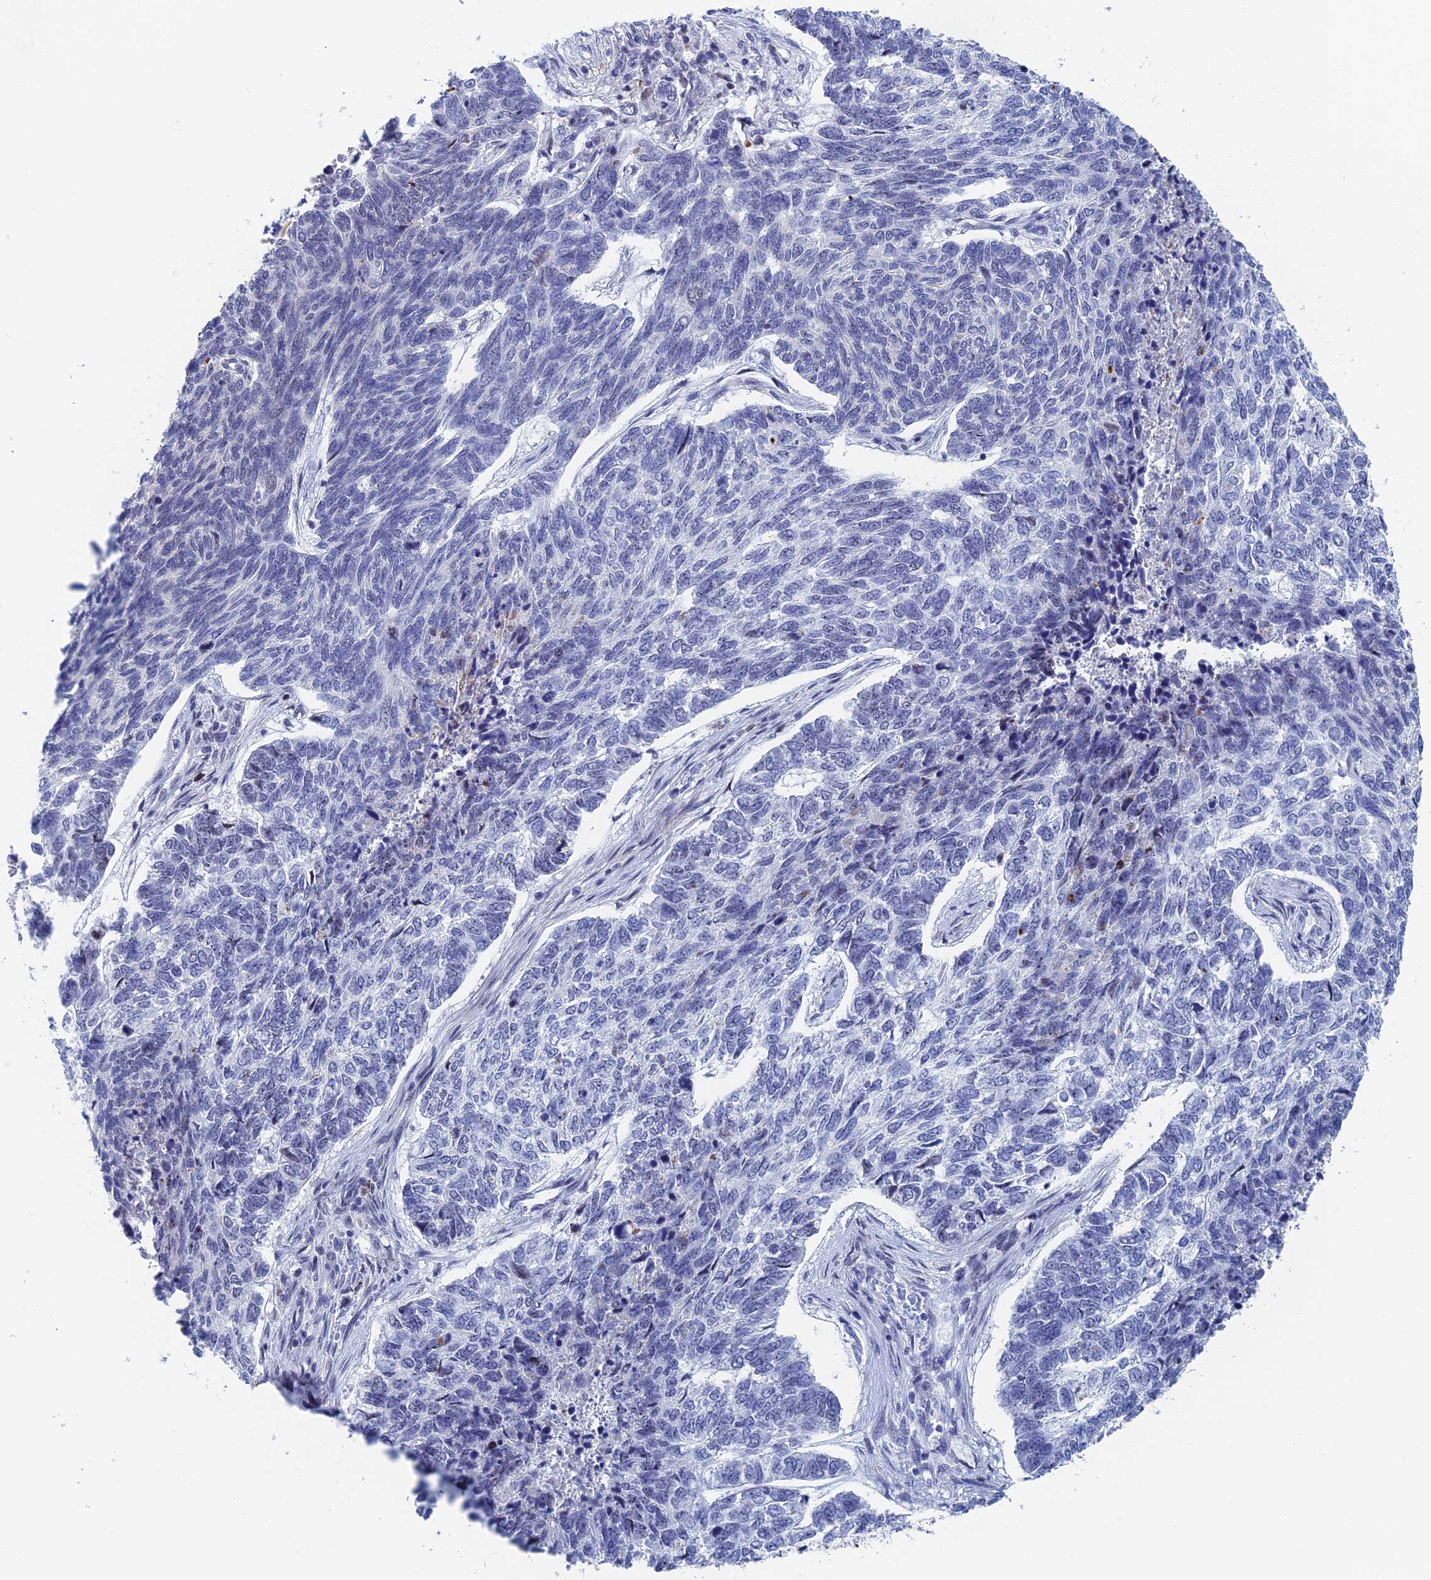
{"staining": {"intensity": "negative", "quantity": "none", "location": "none"}, "tissue": "skin cancer", "cell_type": "Tumor cells", "image_type": "cancer", "snomed": [{"axis": "morphology", "description": "Basal cell carcinoma"}, {"axis": "topography", "description": "Skin"}], "caption": "There is no significant staining in tumor cells of skin cancer.", "gene": "GMNC", "patient": {"sex": "female", "age": 65}}